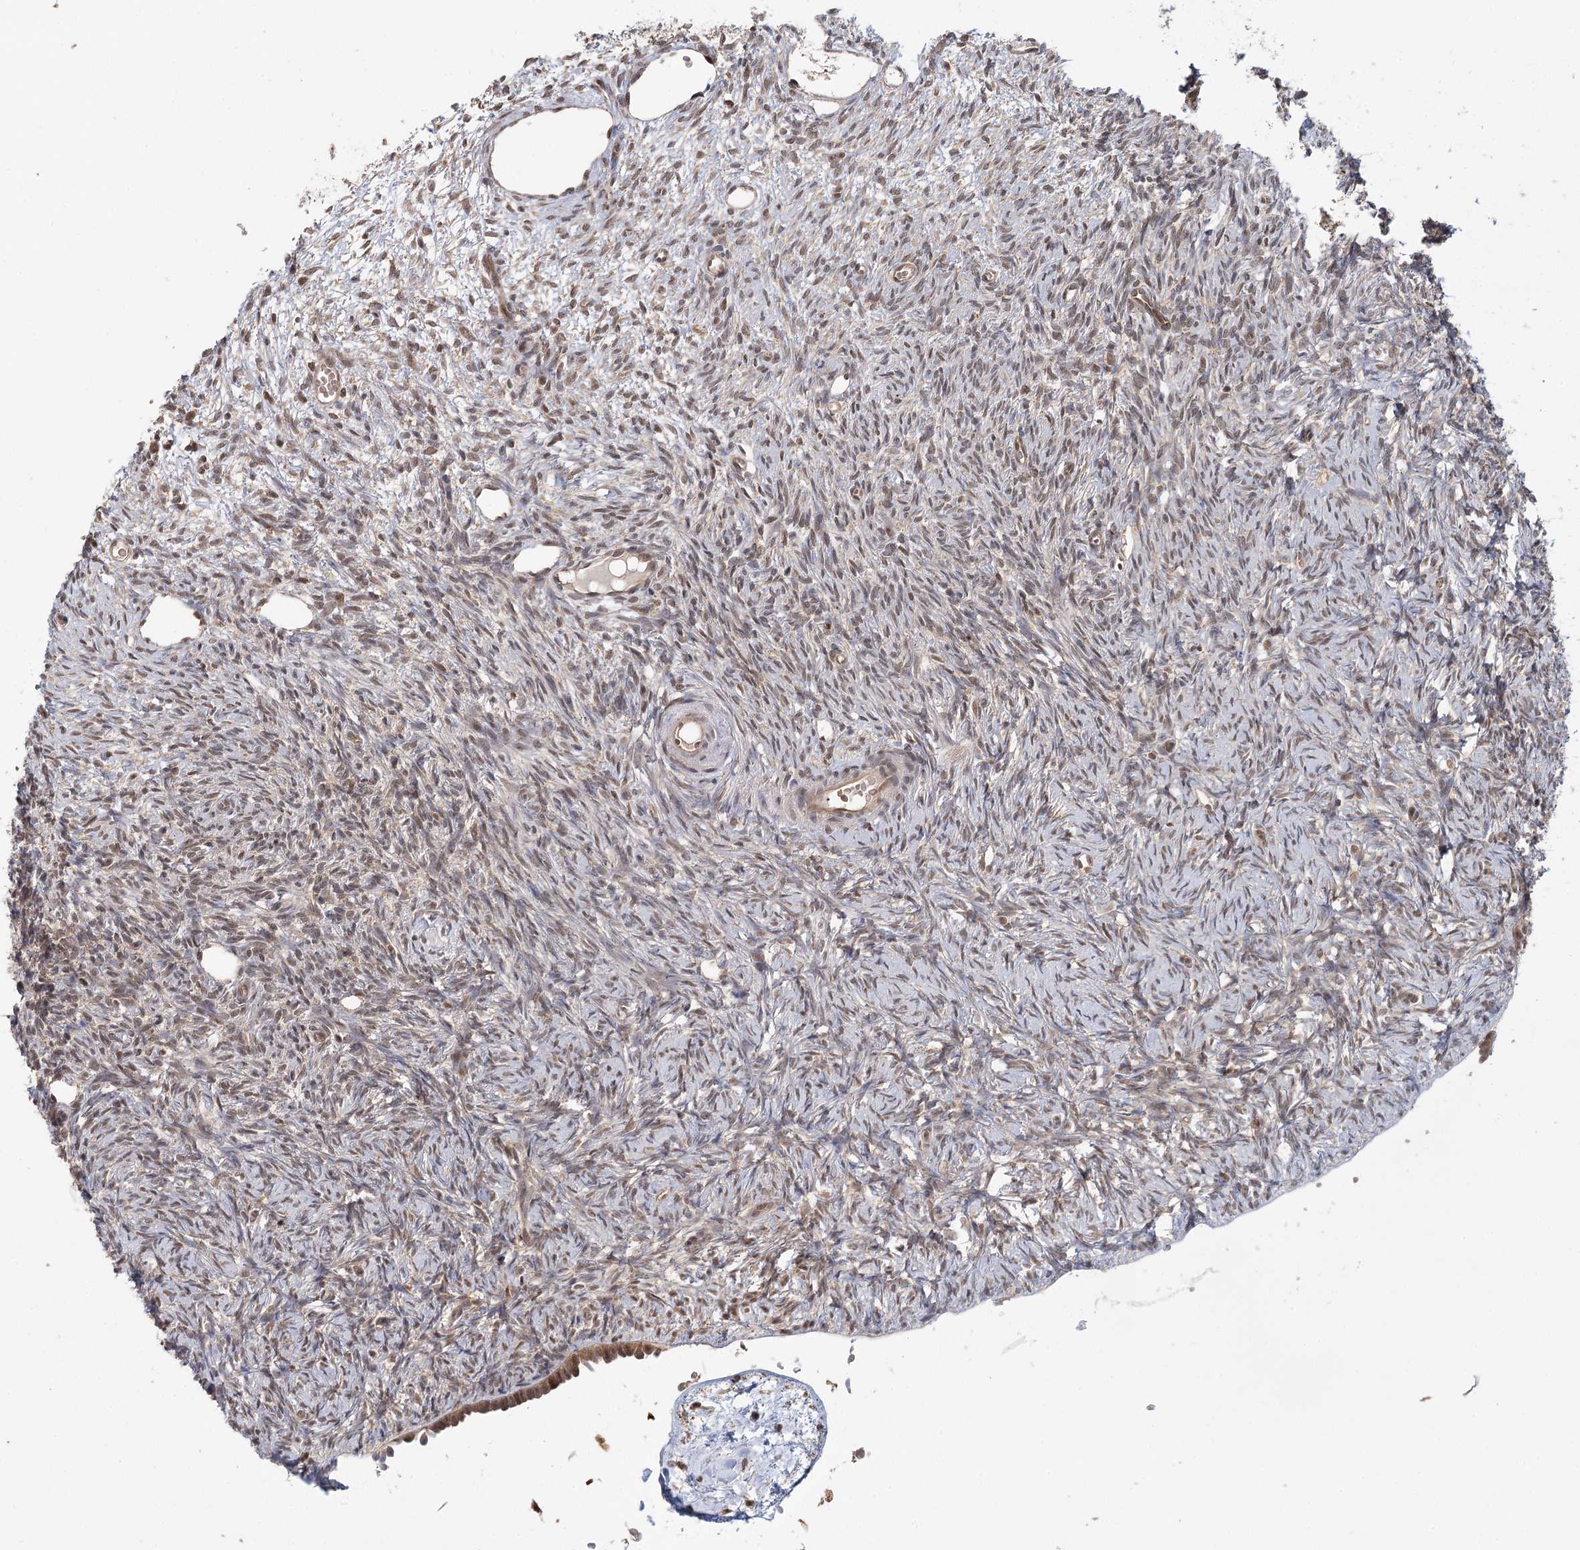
{"staining": {"intensity": "weak", "quantity": "25%-75%", "location": "nuclear"}, "tissue": "ovary", "cell_type": "Ovarian stroma cells", "image_type": "normal", "snomed": [{"axis": "morphology", "description": "Normal tissue, NOS"}, {"axis": "topography", "description": "Ovary"}], "caption": "Immunohistochemistry (DAB) staining of unremarkable human ovary exhibits weak nuclear protein expression in about 25%-75% of ovarian stroma cells.", "gene": "N6AMT1", "patient": {"sex": "female", "age": 51}}